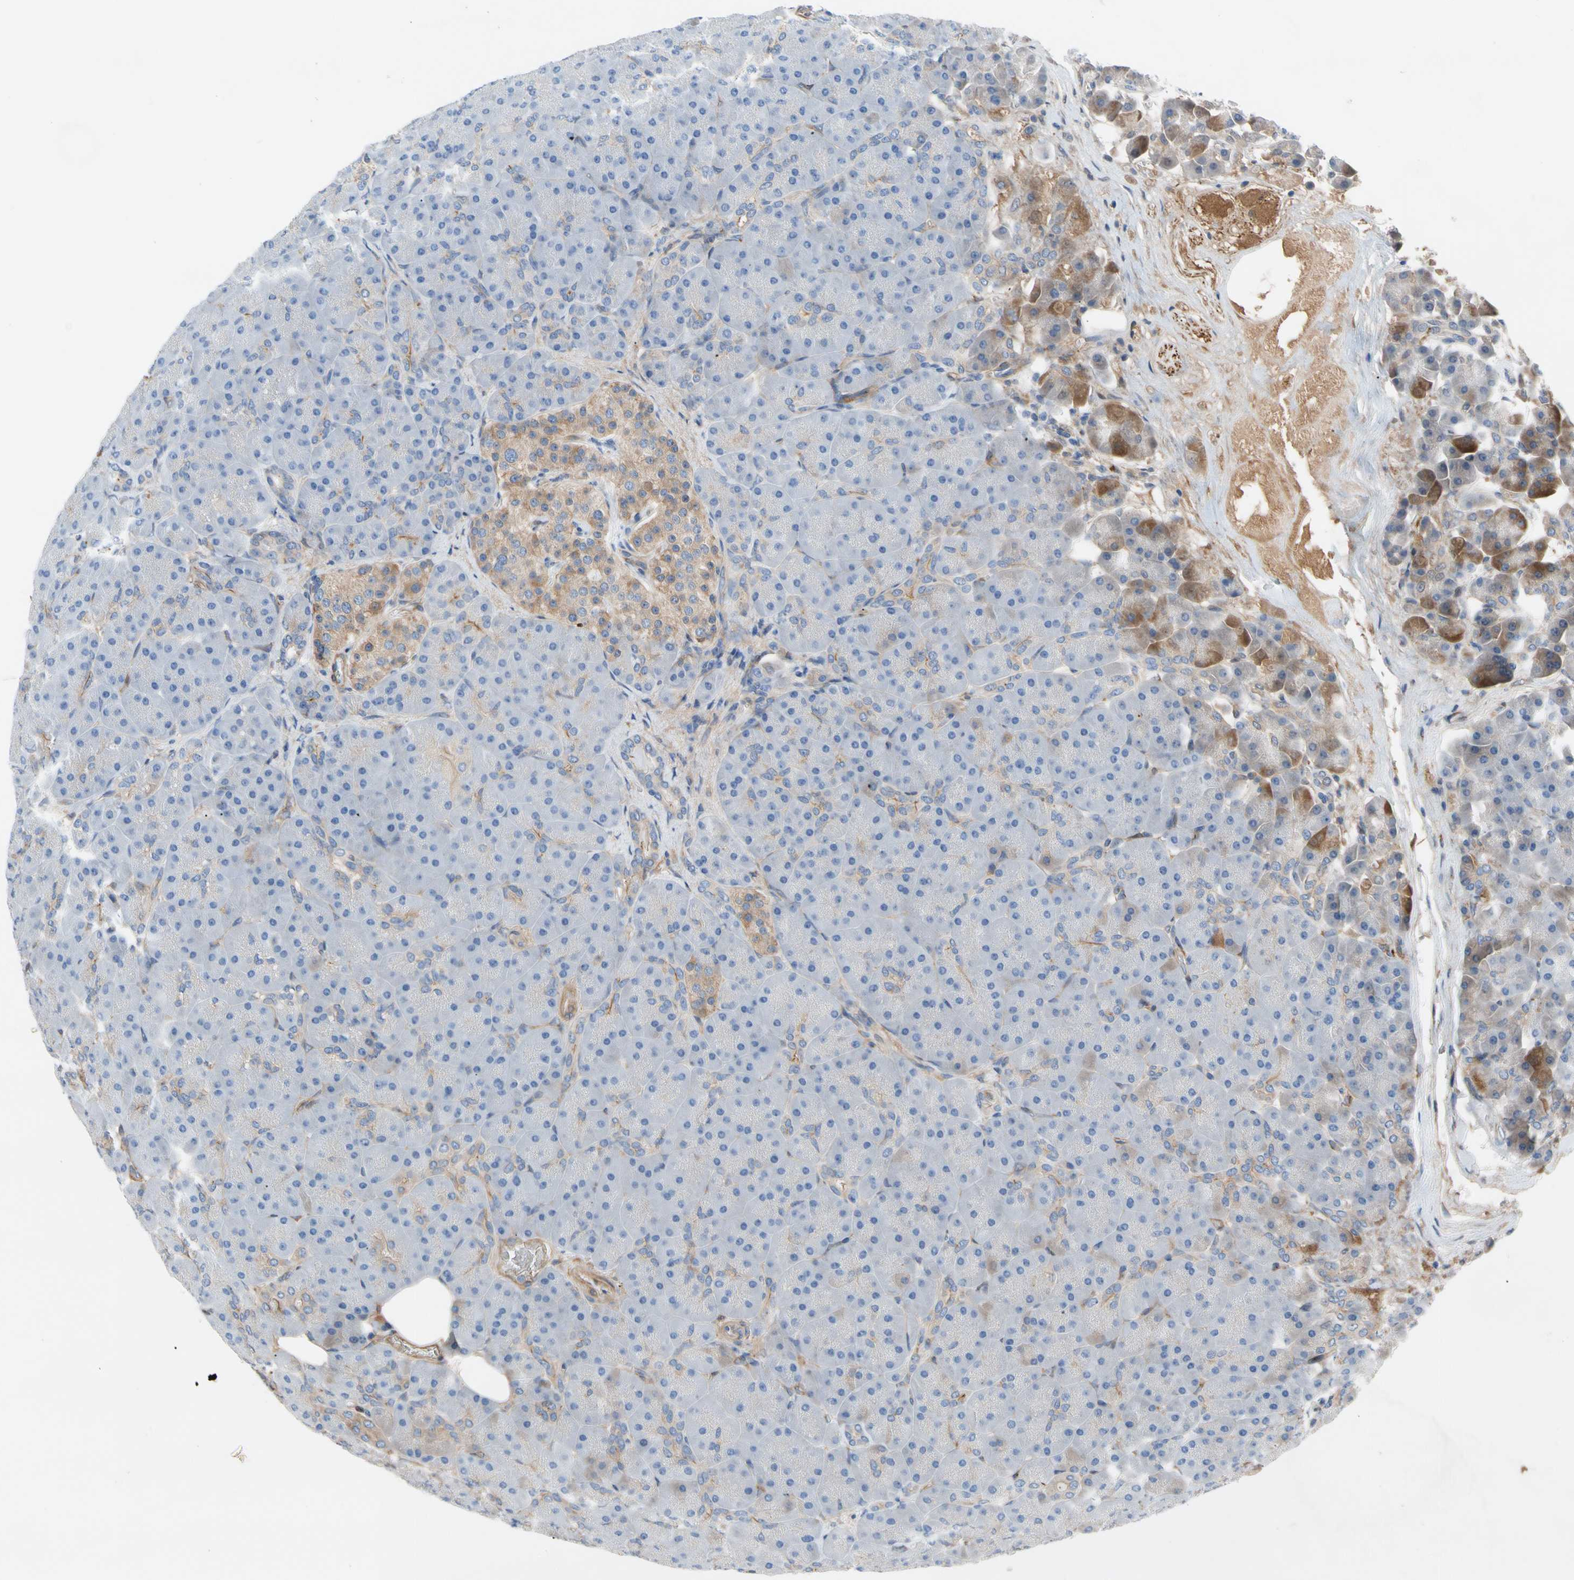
{"staining": {"intensity": "negative", "quantity": "none", "location": "none"}, "tissue": "pancreas", "cell_type": "Exocrine glandular cells", "image_type": "normal", "snomed": [{"axis": "morphology", "description": "Normal tissue, NOS"}, {"axis": "topography", "description": "Pancreas"}], "caption": "This image is of unremarkable pancreas stained with immunohistochemistry to label a protein in brown with the nuclei are counter-stained blue. There is no staining in exocrine glandular cells.", "gene": "ENTREP3", "patient": {"sex": "male", "age": 66}}